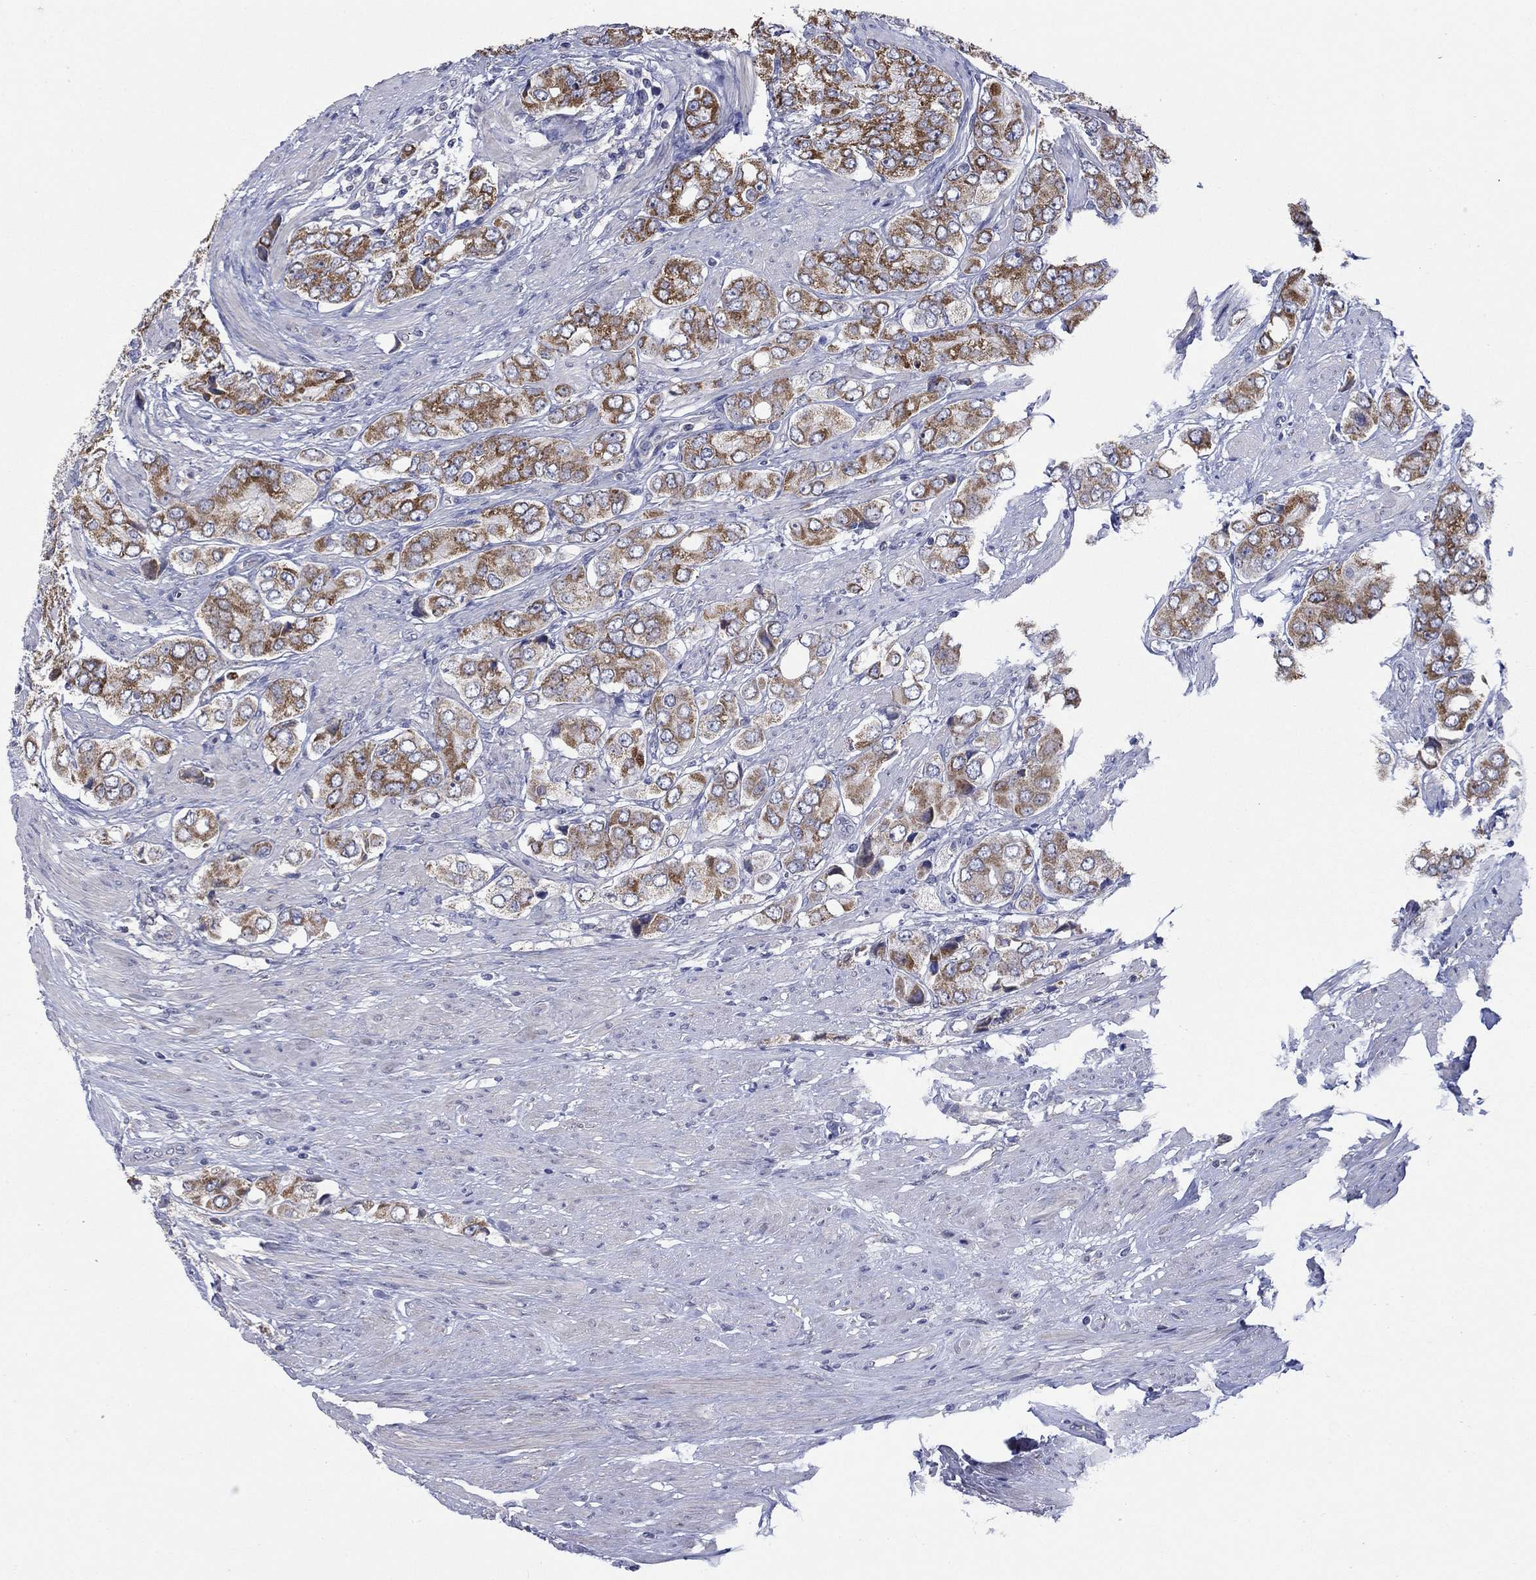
{"staining": {"intensity": "strong", "quantity": ">75%", "location": "cytoplasmic/membranous"}, "tissue": "prostate cancer", "cell_type": "Tumor cells", "image_type": "cancer", "snomed": [{"axis": "morphology", "description": "Adenocarcinoma, Low grade"}, {"axis": "topography", "description": "Prostate"}], "caption": "Approximately >75% of tumor cells in human prostate cancer (low-grade adenocarcinoma) demonstrate strong cytoplasmic/membranous protein staining as visualized by brown immunohistochemical staining.", "gene": "CLVS1", "patient": {"sex": "male", "age": 69}}